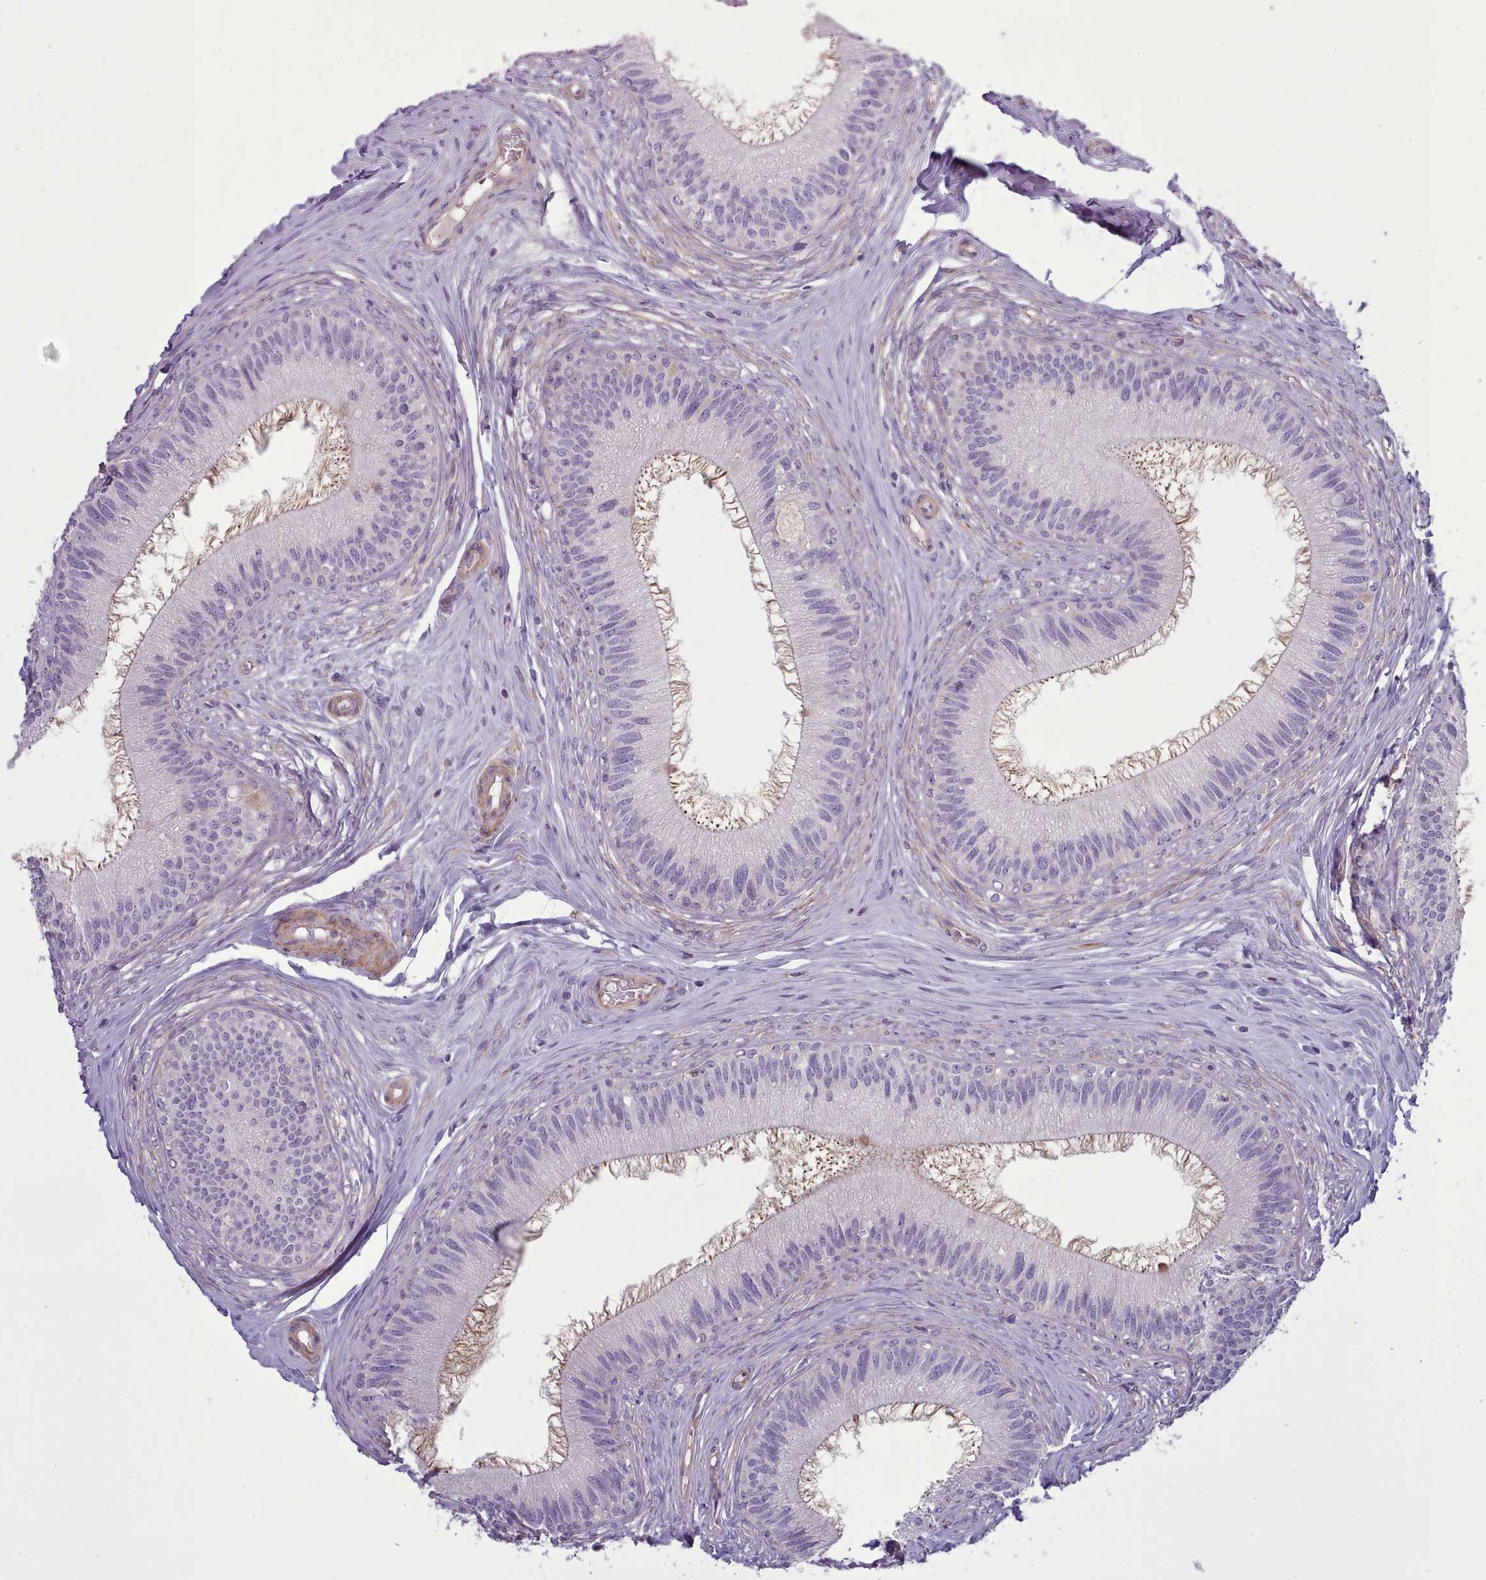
{"staining": {"intensity": "moderate", "quantity": "25%-75%", "location": "cytoplasmic/membranous"}, "tissue": "epididymis", "cell_type": "Glandular cells", "image_type": "normal", "snomed": [{"axis": "morphology", "description": "Normal tissue, NOS"}, {"axis": "topography", "description": "Epididymis"}], "caption": "Protein expression analysis of benign human epididymis reveals moderate cytoplasmic/membranous positivity in approximately 25%-75% of glandular cells.", "gene": "TENT4B", "patient": {"sex": "male", "age": 27}}